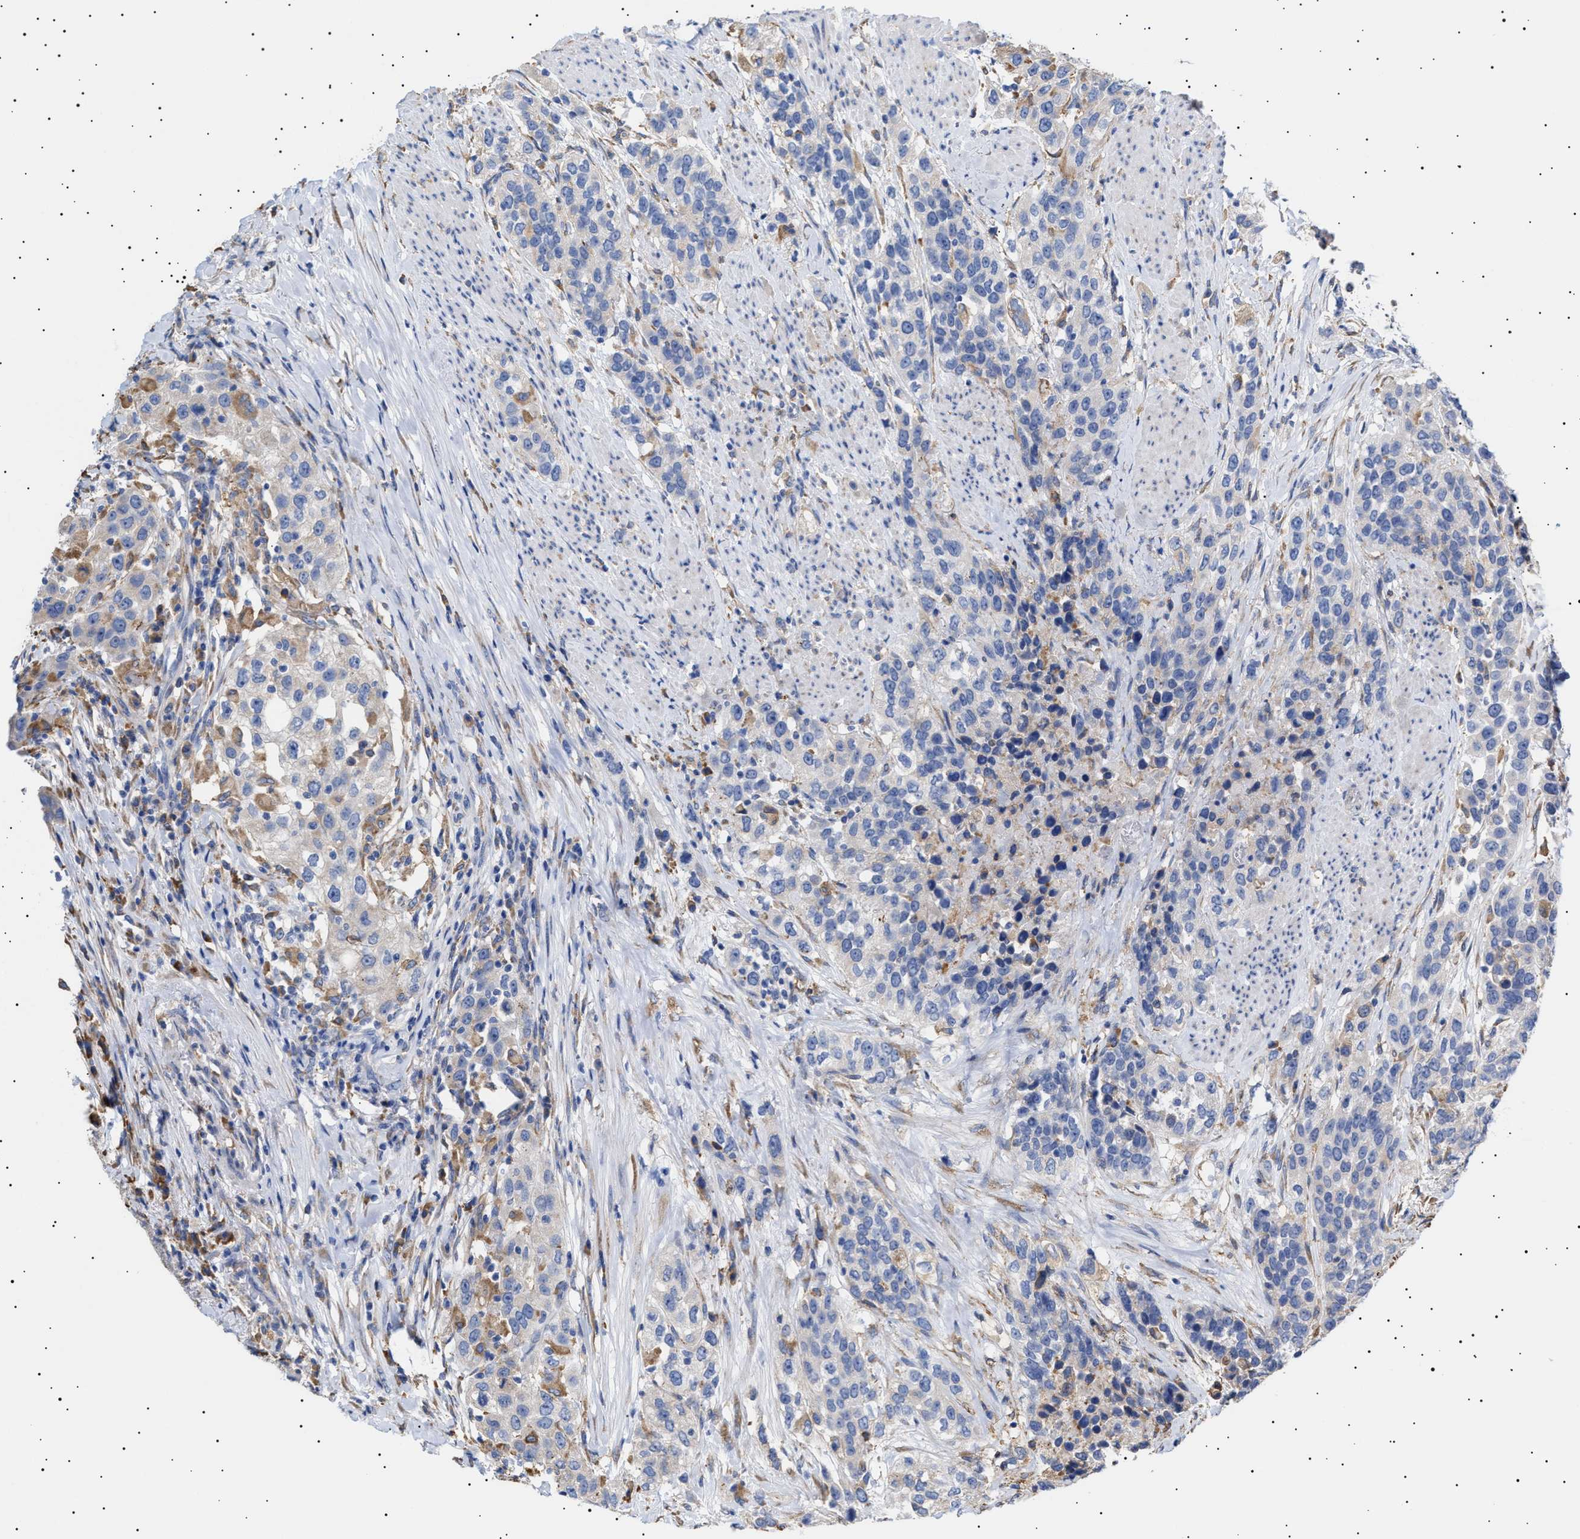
{"staining": {"intensity": "negative", "quantity": "none", "location": "none"}, "tissue": "urothelial cancer", "cell_type": "Tumor cells", "image_type": "cancer", "snomed": [{"axis": "morphology", "description": "Urothelial carcinoma, High grade"}, {"axis": "topography", "description": "Urinary bladder"}], "caption": "An immunohistochemistry micrograph of urothelial cancer is shown. There is no staining in tumor cells of urothelial cancer.", "gene": "ERCC6L2", "patient": {"sex": "female", "age": 80}}